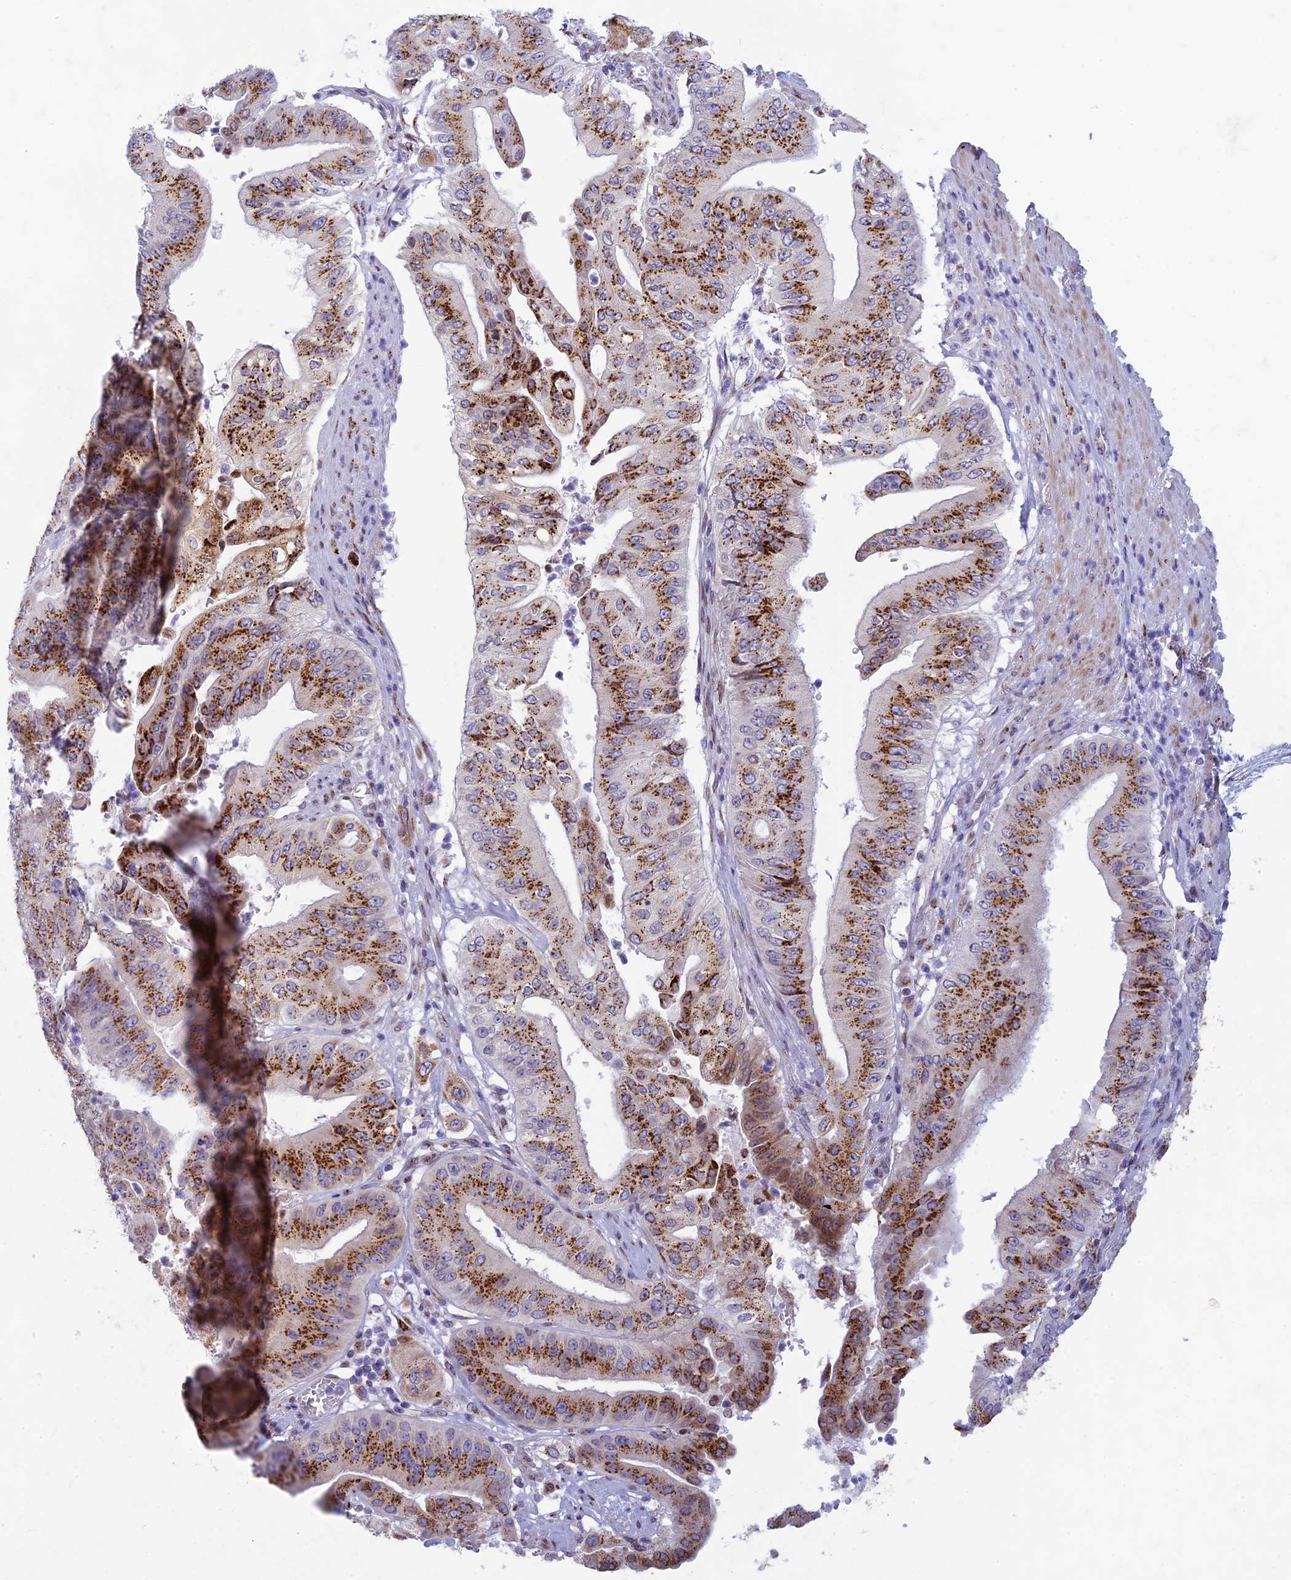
{"staining": {"intensity": "strong", "quantity": ">75%", "location": "cytoplasmic/membranous"}, "tissue": "pancreatic cancer", "cell_type": "Tumor cells", "image_type": "cancer", "snomed": [{"axis": "morphology", "description": "Adenocarcinoma, NOS"}, {"axis": "topography", "description": "Pancreas"}], "caption": "Immunohistochemistry (IHC) image of human adenocarcinoma (pancreatic) stained for a protein (brown), which exhibits high levels of strong cytoplasmic/membranous staining in approximately >75% of tumor cells.", "gene": "FAM3C", "patient": {"sex": "female", "age": 77}}